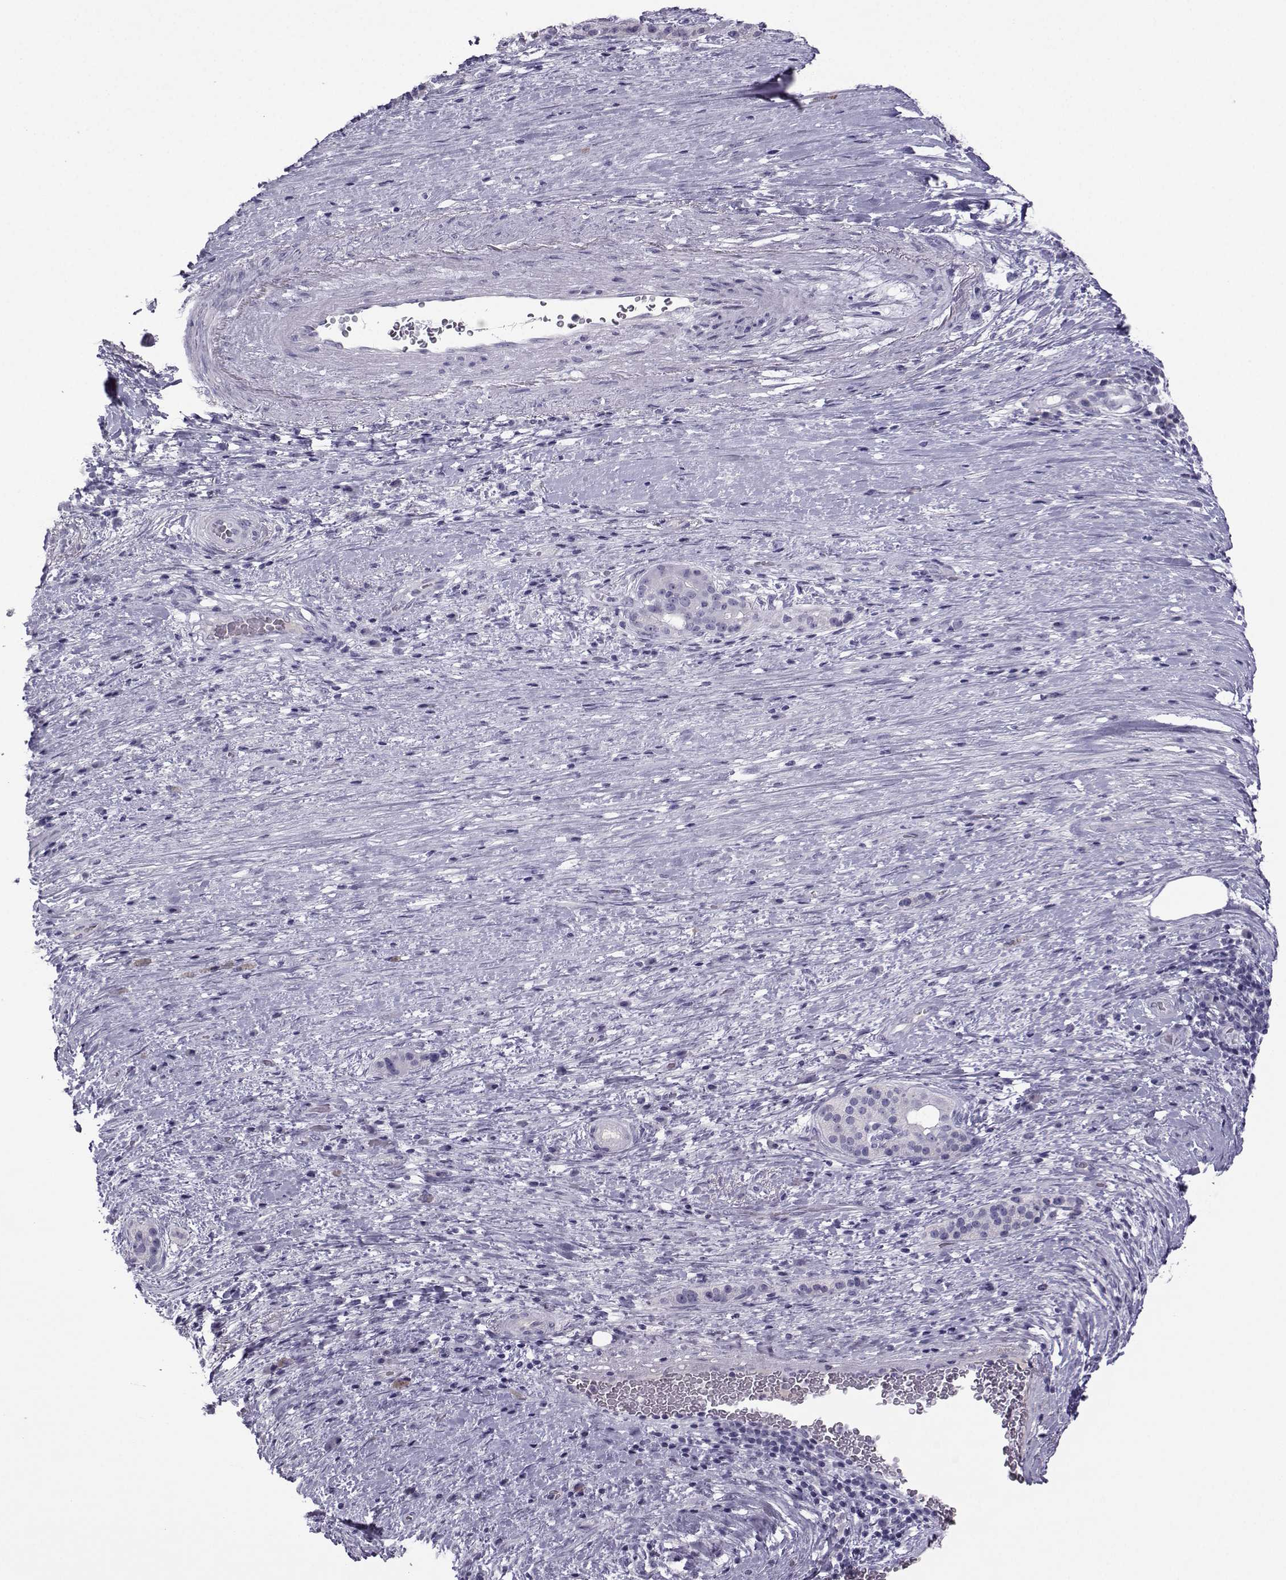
{"staining": {"intensity": "negative", "quantity": "none", "location": "none"}, "tissue": "pancreatic cancer", "cell_type": "Tumor cells", "image_type": "cancer", "snomed": [{"axis": "morphology", "description": "Adenocarcinoma, NOS"}, {"axis": "topography", "description": "Pancreas"}], "caption": "There is no significant expression in tumor cells of pancreatic cancer. (DAB (3,3'-diaminobenzidine) IHC visualized using brightfield microscopy, high magnification).", "gene": "ARMC2", "patient": {"sex": "male", "age": 63}}